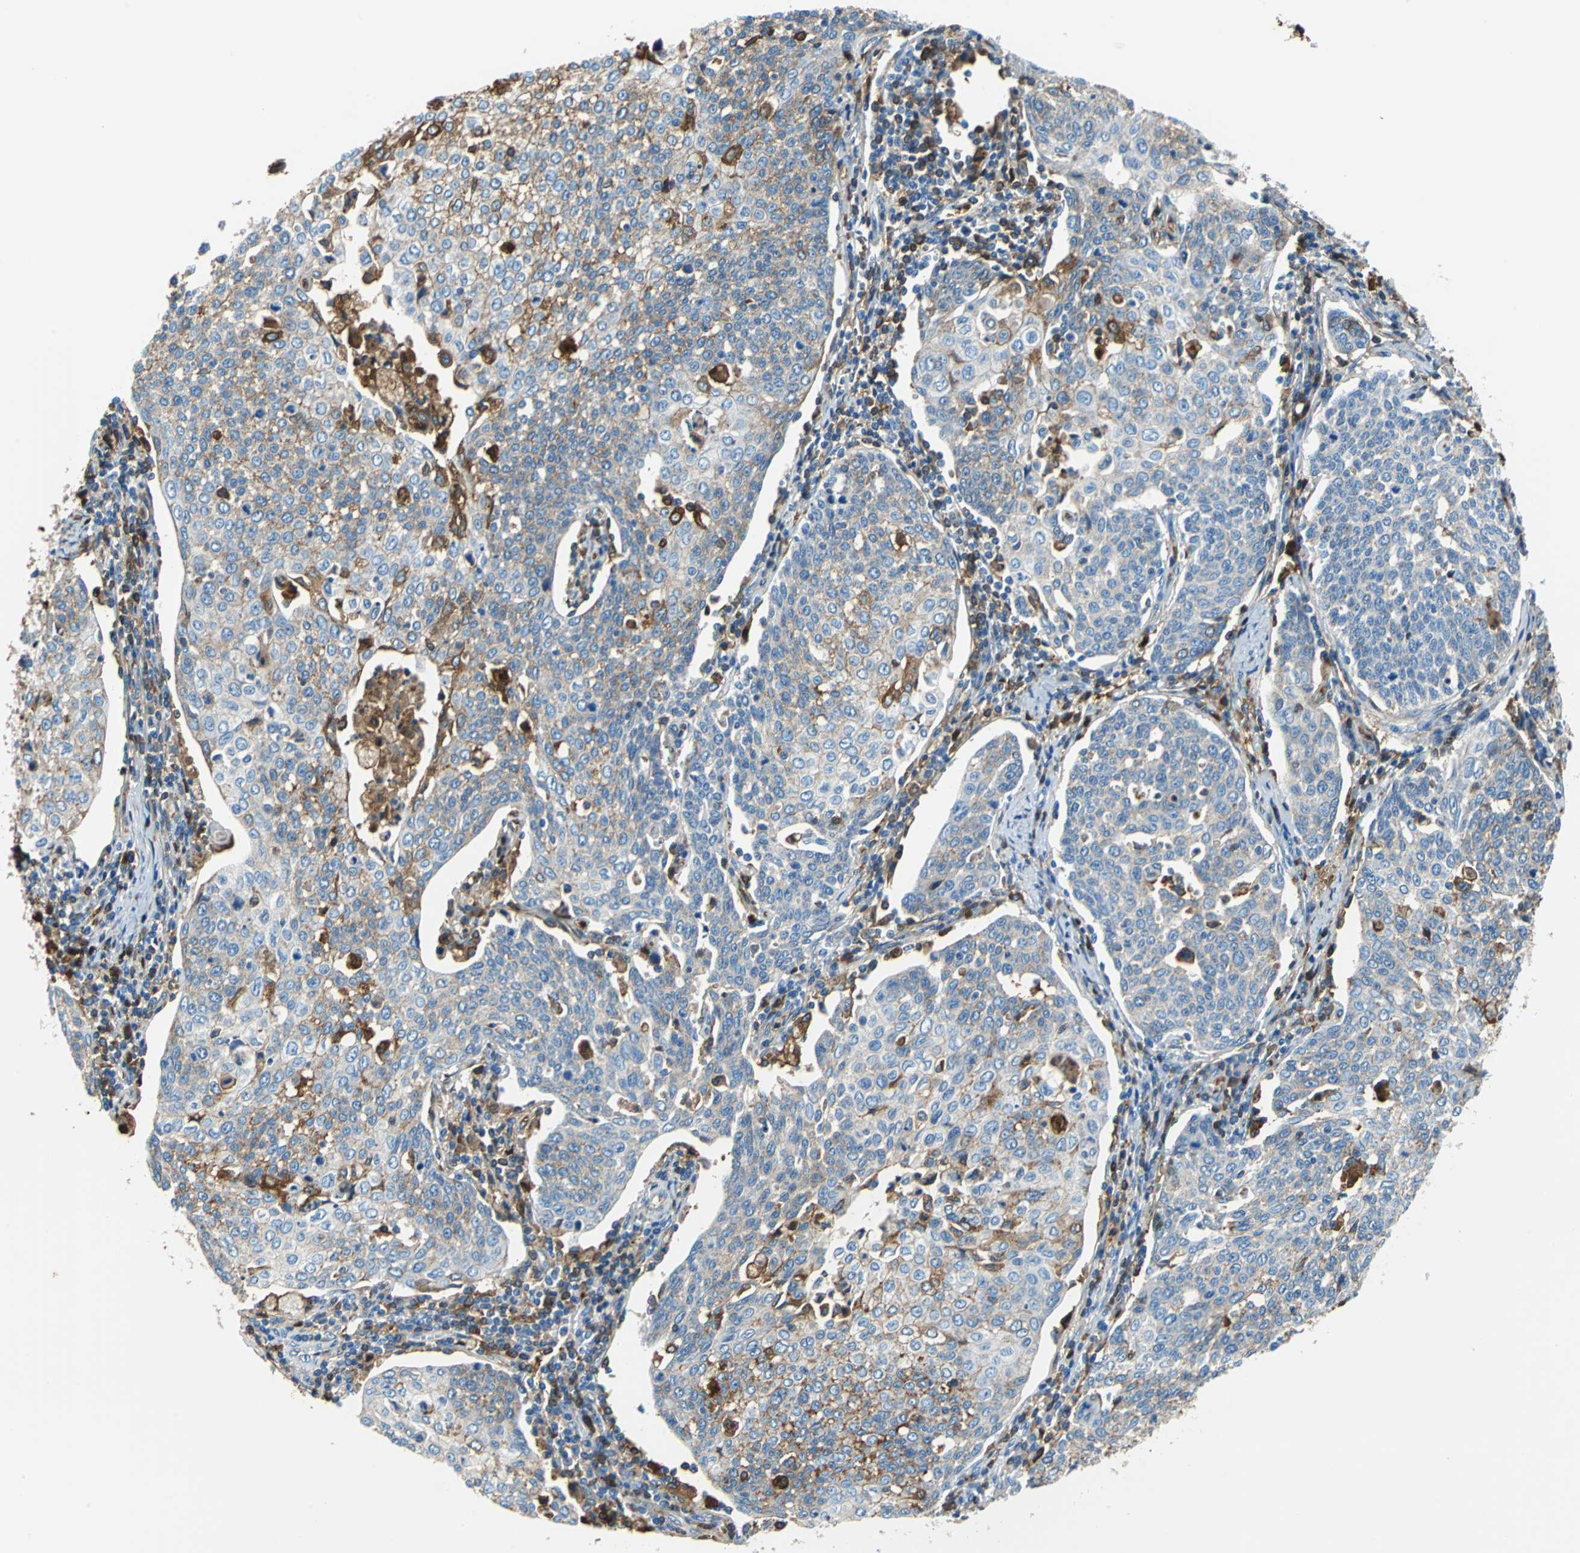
{"staining": {"intensity": "moderate", "quantity": "25%-75%", "location": "cytoplasmic/membranous"}, "tissue": "cervical cancer", "cell_type": "Tumor cells", "image_type": "cancer", "snomed": [{"axis": "morphology", "description": "Squamous cell carcinoma, NOS"}, {"axis": "topography", "description": "Cervix"}], "caption": "Protein staining reveals moderate cytoplasmic/membranous expression in about 25%-75% of tumor cells in cervical squamous cell carcinoma.", "gene": "ALB", "patient": {"sex": "female", "age": 34}}